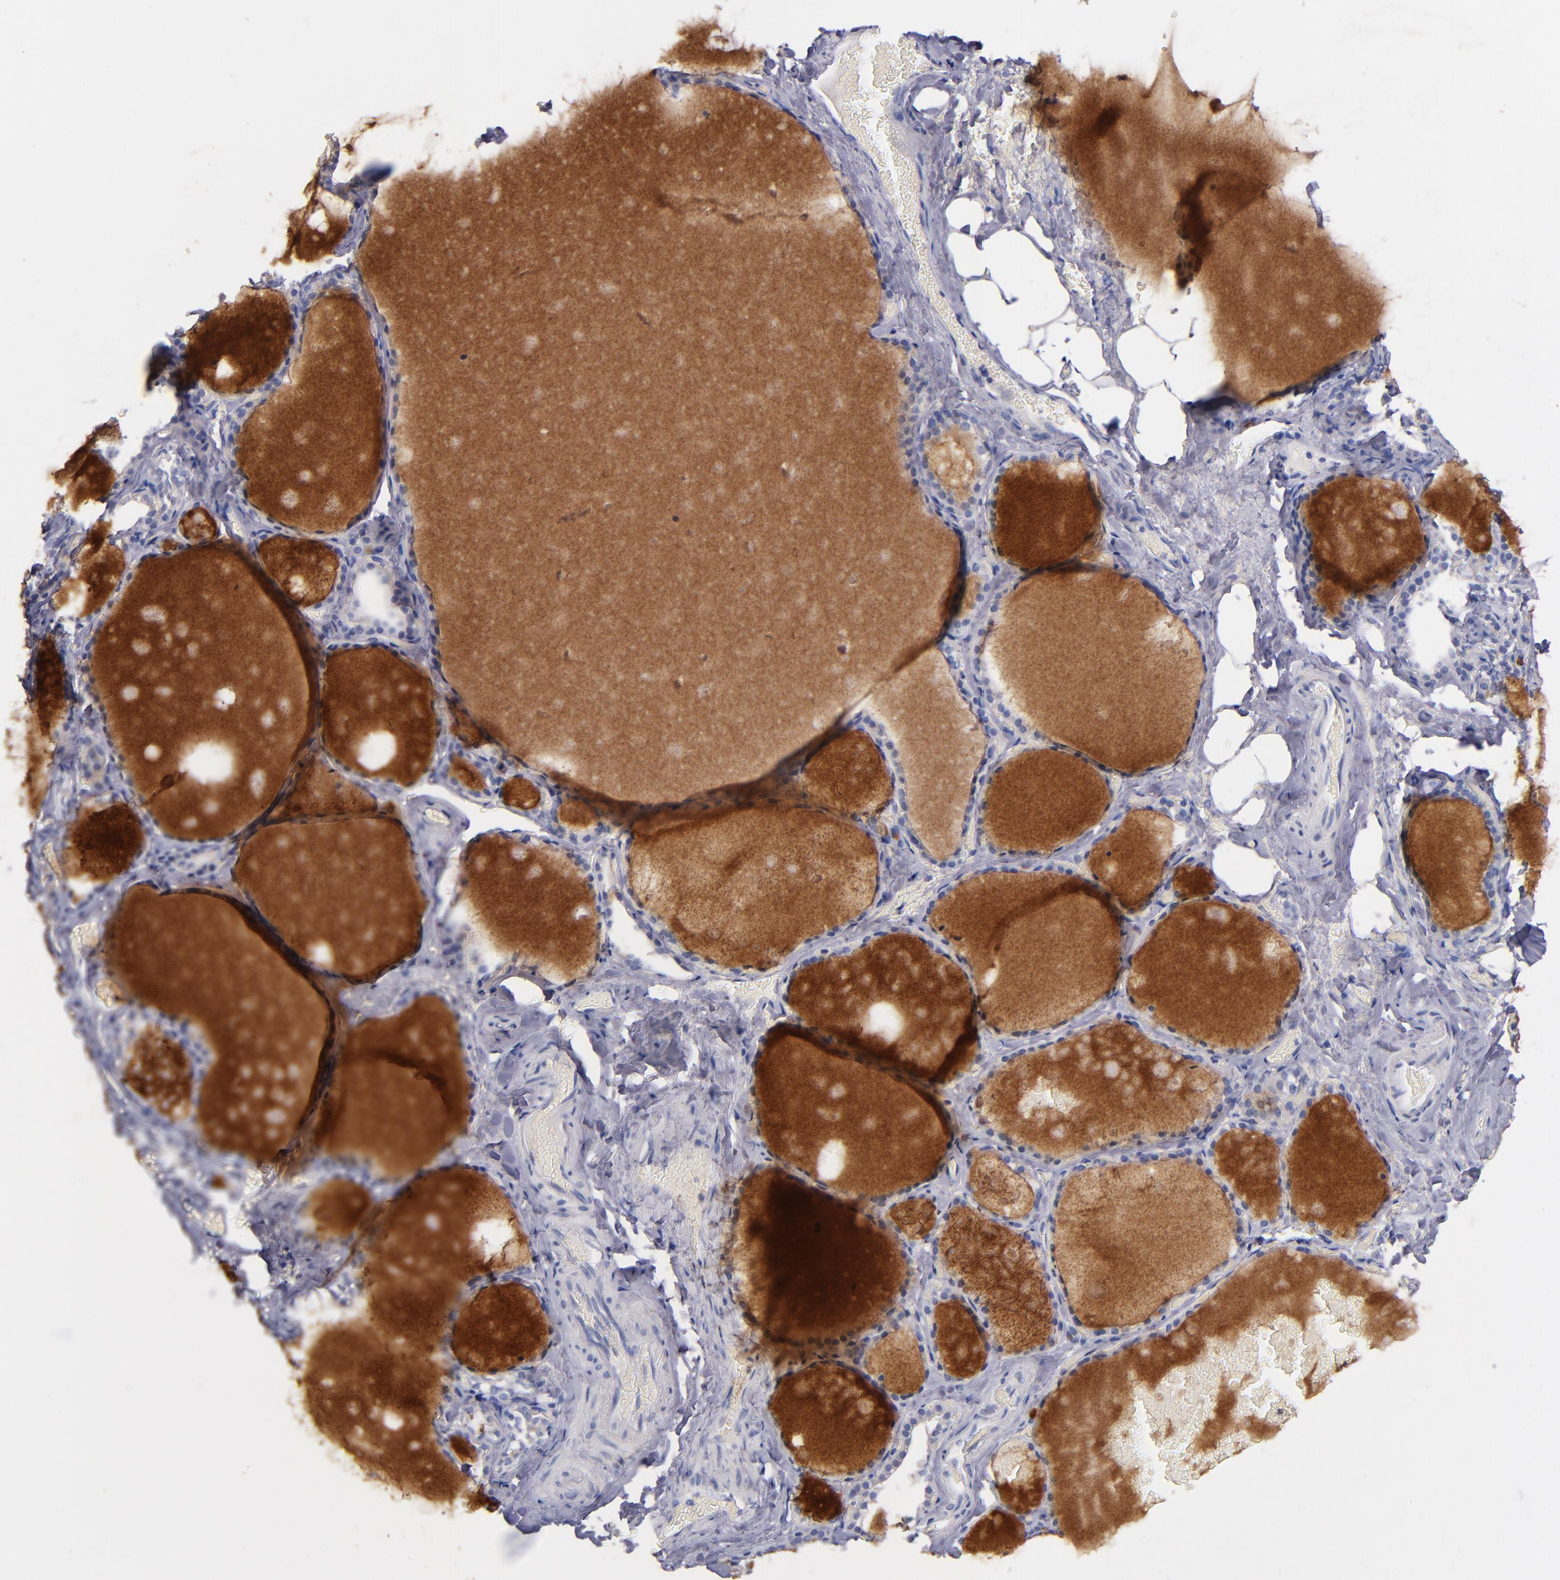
{"staining": {"intensity": "negative", "quantity": "none", "location": "none"}, "tissue": "thyroid gland", "cell_type": "Glandular cells", "image_type": "normal", "snomed": [{"axis": "morphology", "description": "Normal tissue, NOS"}, {"axis": "topography", "description": "Thyroid gland"}], "caption": "Image shows no protein staining in glandular cells of normal thyroid gland.", "gene": "CNTNAP2", "patient": {"sex": "male", "age": 61}}